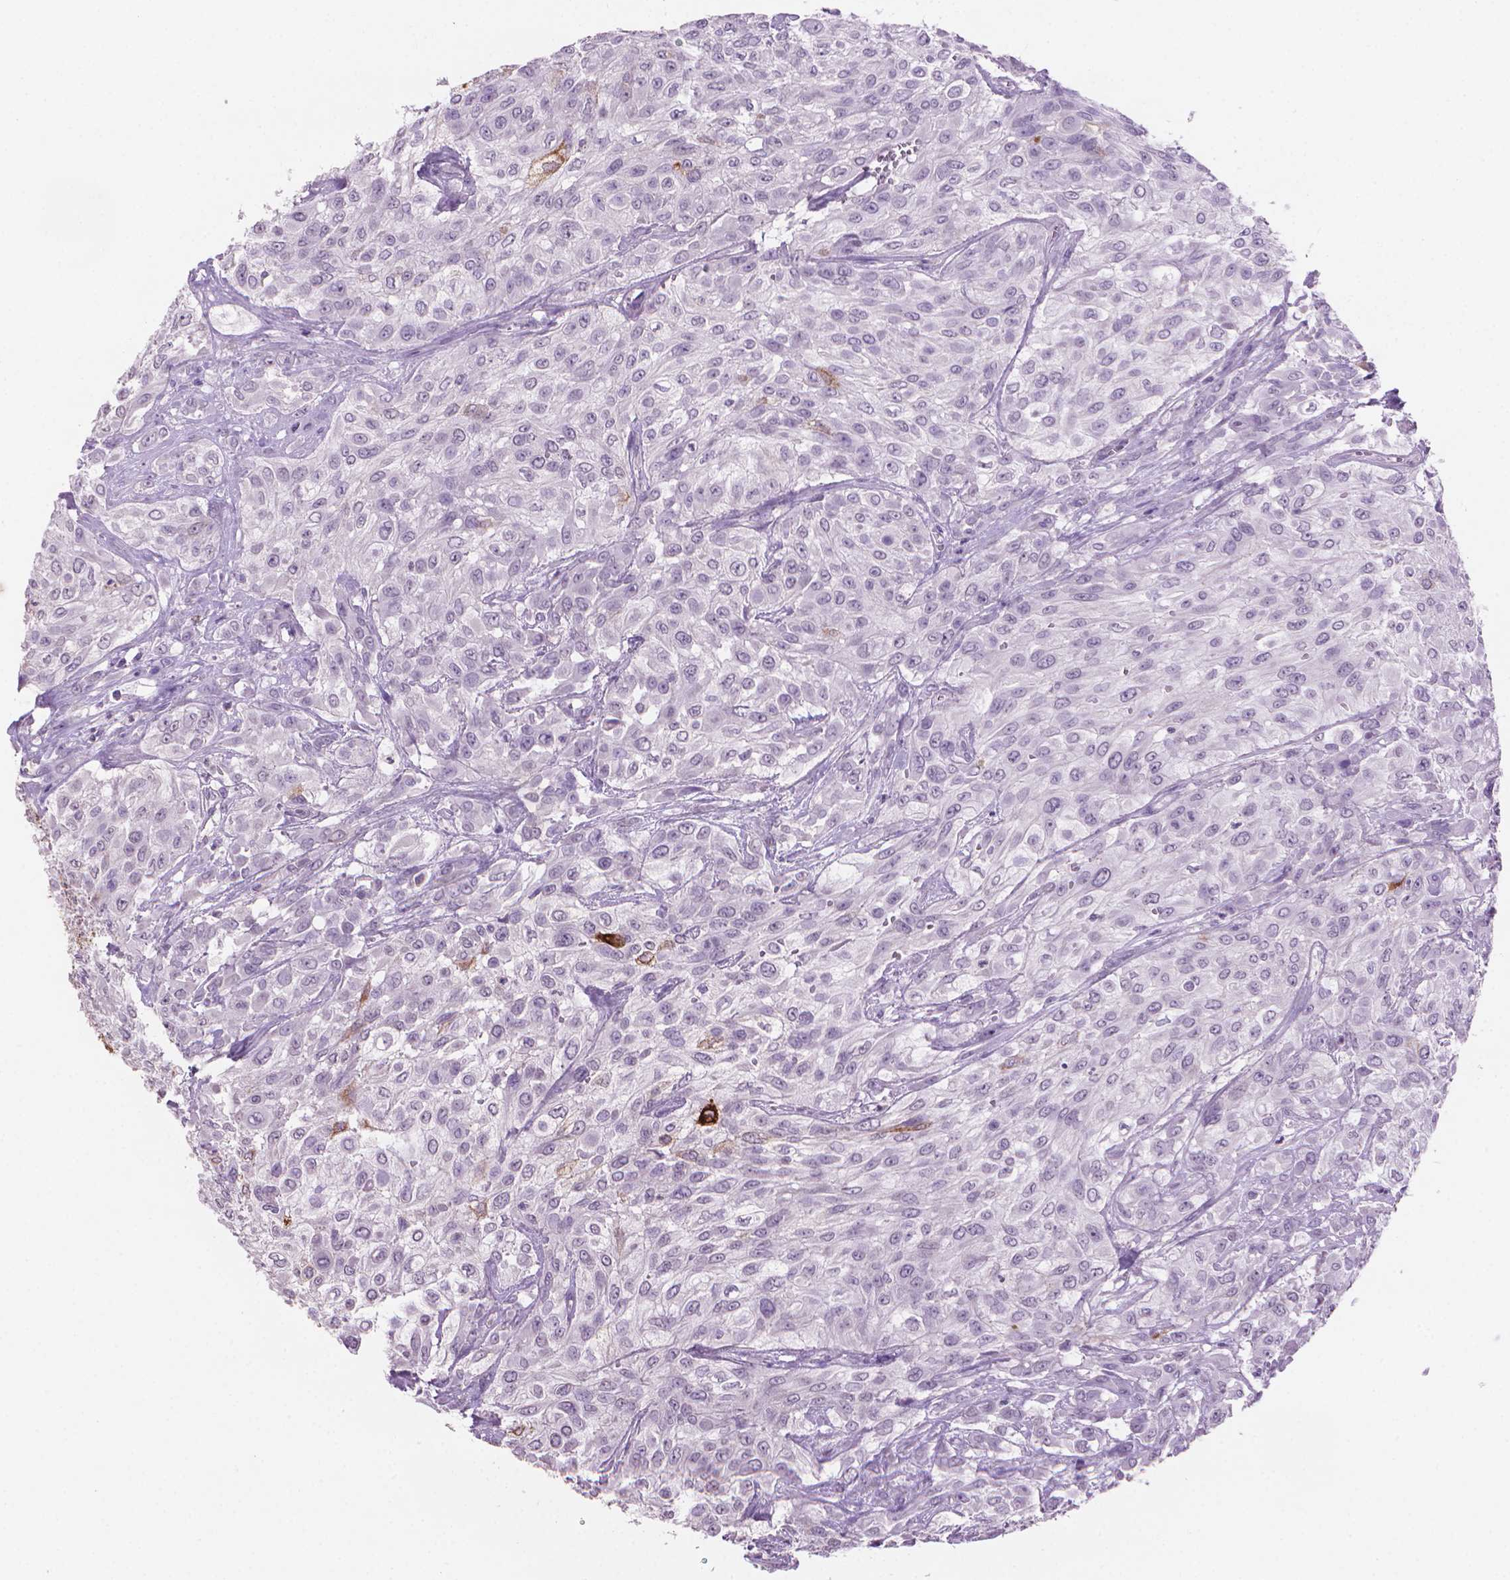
{"staining": {"intensity": "negative", "quantity": "none", "location": "none"}, "tissue": "urothelial cancer", "cell_type": "Tumor cells", "image_type": "cancer", "snomed": [{"axis": "morphology", "description": "Urothelial carcinoma, High grade"}, {"axis": "topography", "description": "Urinary bladder"}], "caption": "Protein analysis of high-grade urothelial carcinoma shows no significant expression in tumor cells. The staining was performed using DAB to visualize the protein expression in brown, while the nuclei were stained in blue with hematoxylin (Magnification: 20x).", "gene": "MUC1", "patient": {"sex": "male", "age": 57}}